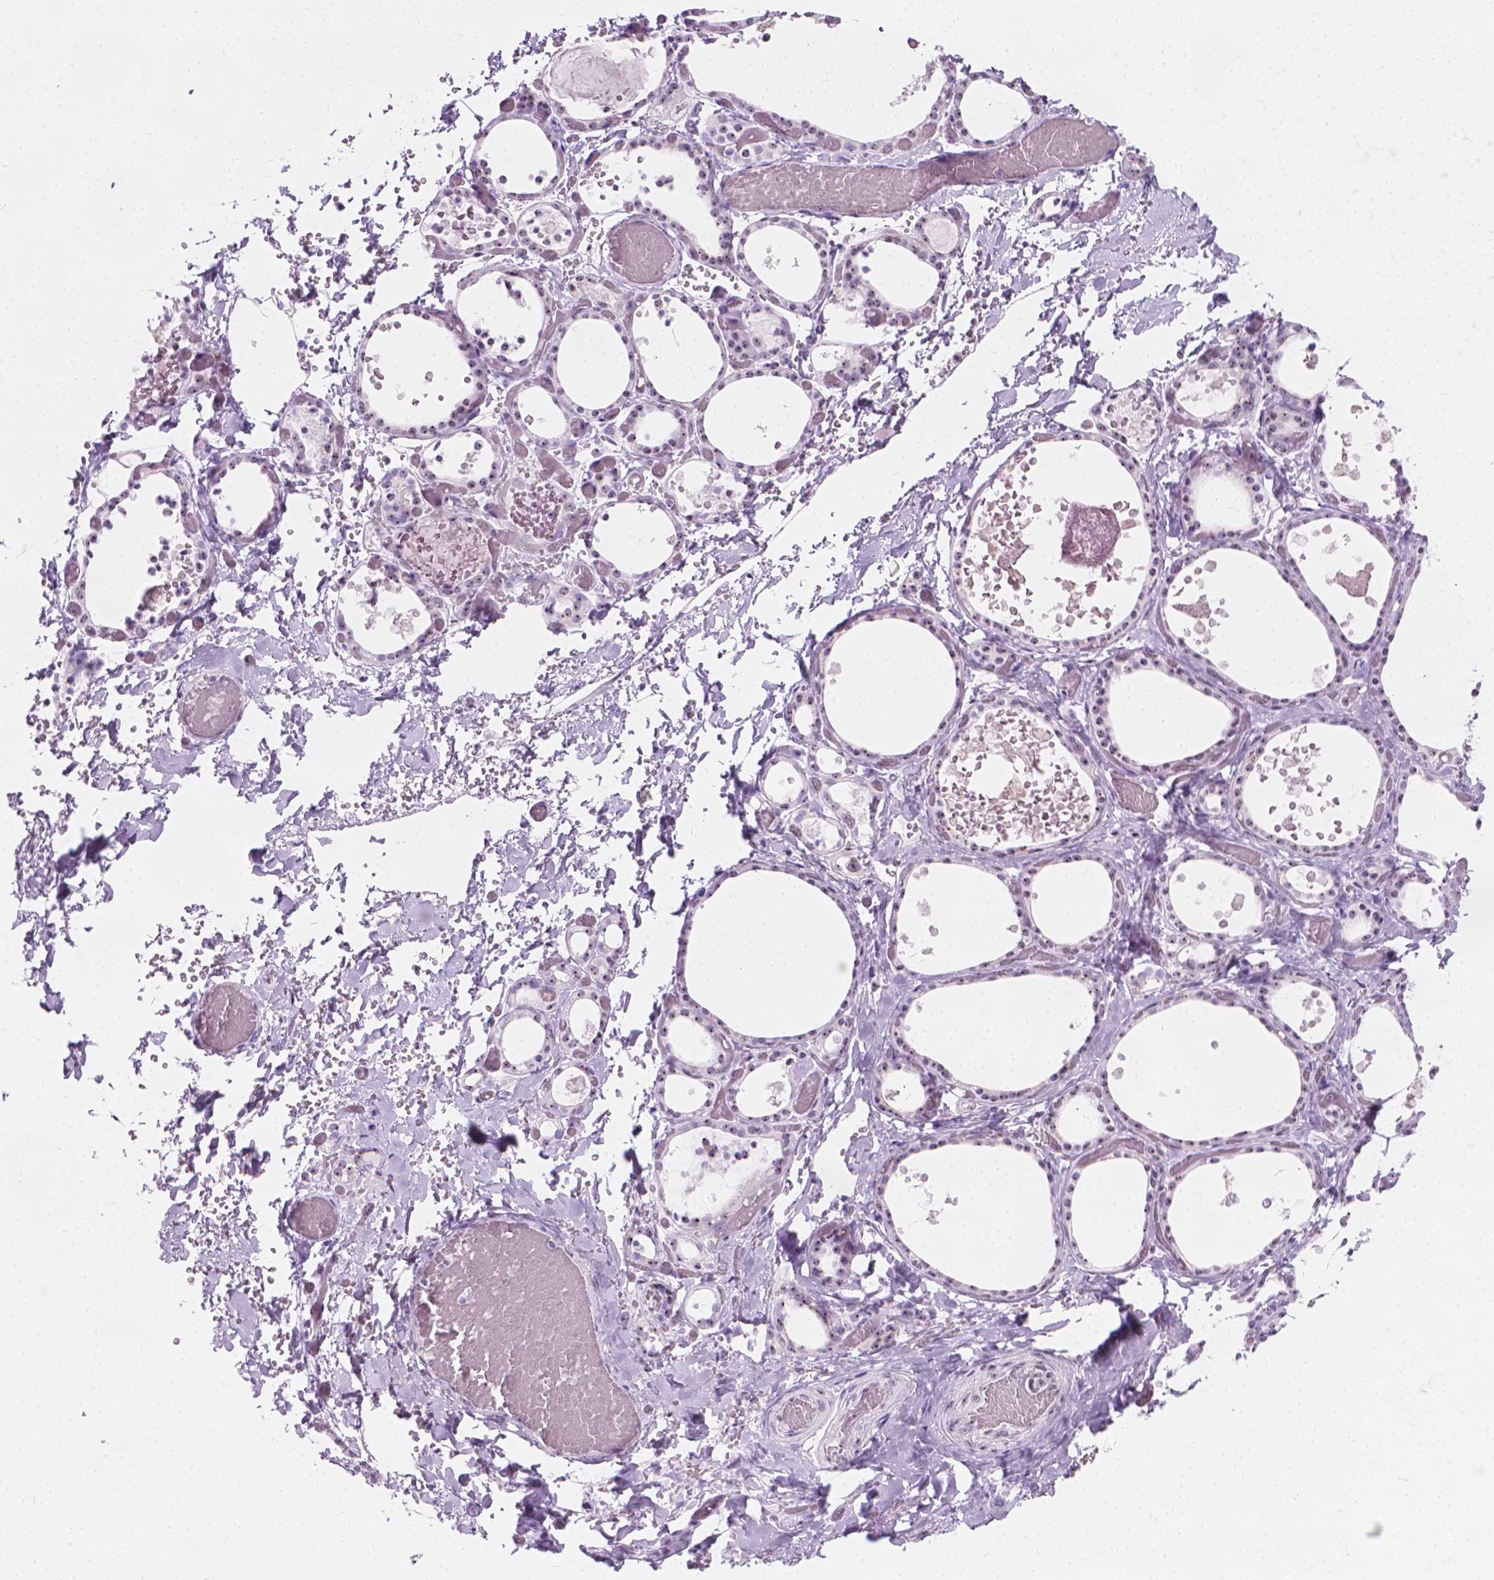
{"staining": {"intensity": "weak", "quantity": "25%-75%", "location": "nuclear"}, "tissue": "thyroid gland", "cell_type": "Glandular cells", "image_type": "normal", "snomed": [{"axis": "morphology", "description": "Normal tissue, NOS"}, {"axis": "topography", "description": "Thyroid gland"}], "caption": "DAB (3,3'-diaminobenzidine) immunohistochemical staining of normal human thyroid gland demonstrates weak nuclear protein expression in approximately 25%-75% of glandular cells. (DAB (3,3'-diaminobenzidine) = brown stain, brightfield microscopy at high magnification).", "gene": "NOL7", "patient": {"sex": "female", "age": 56}}